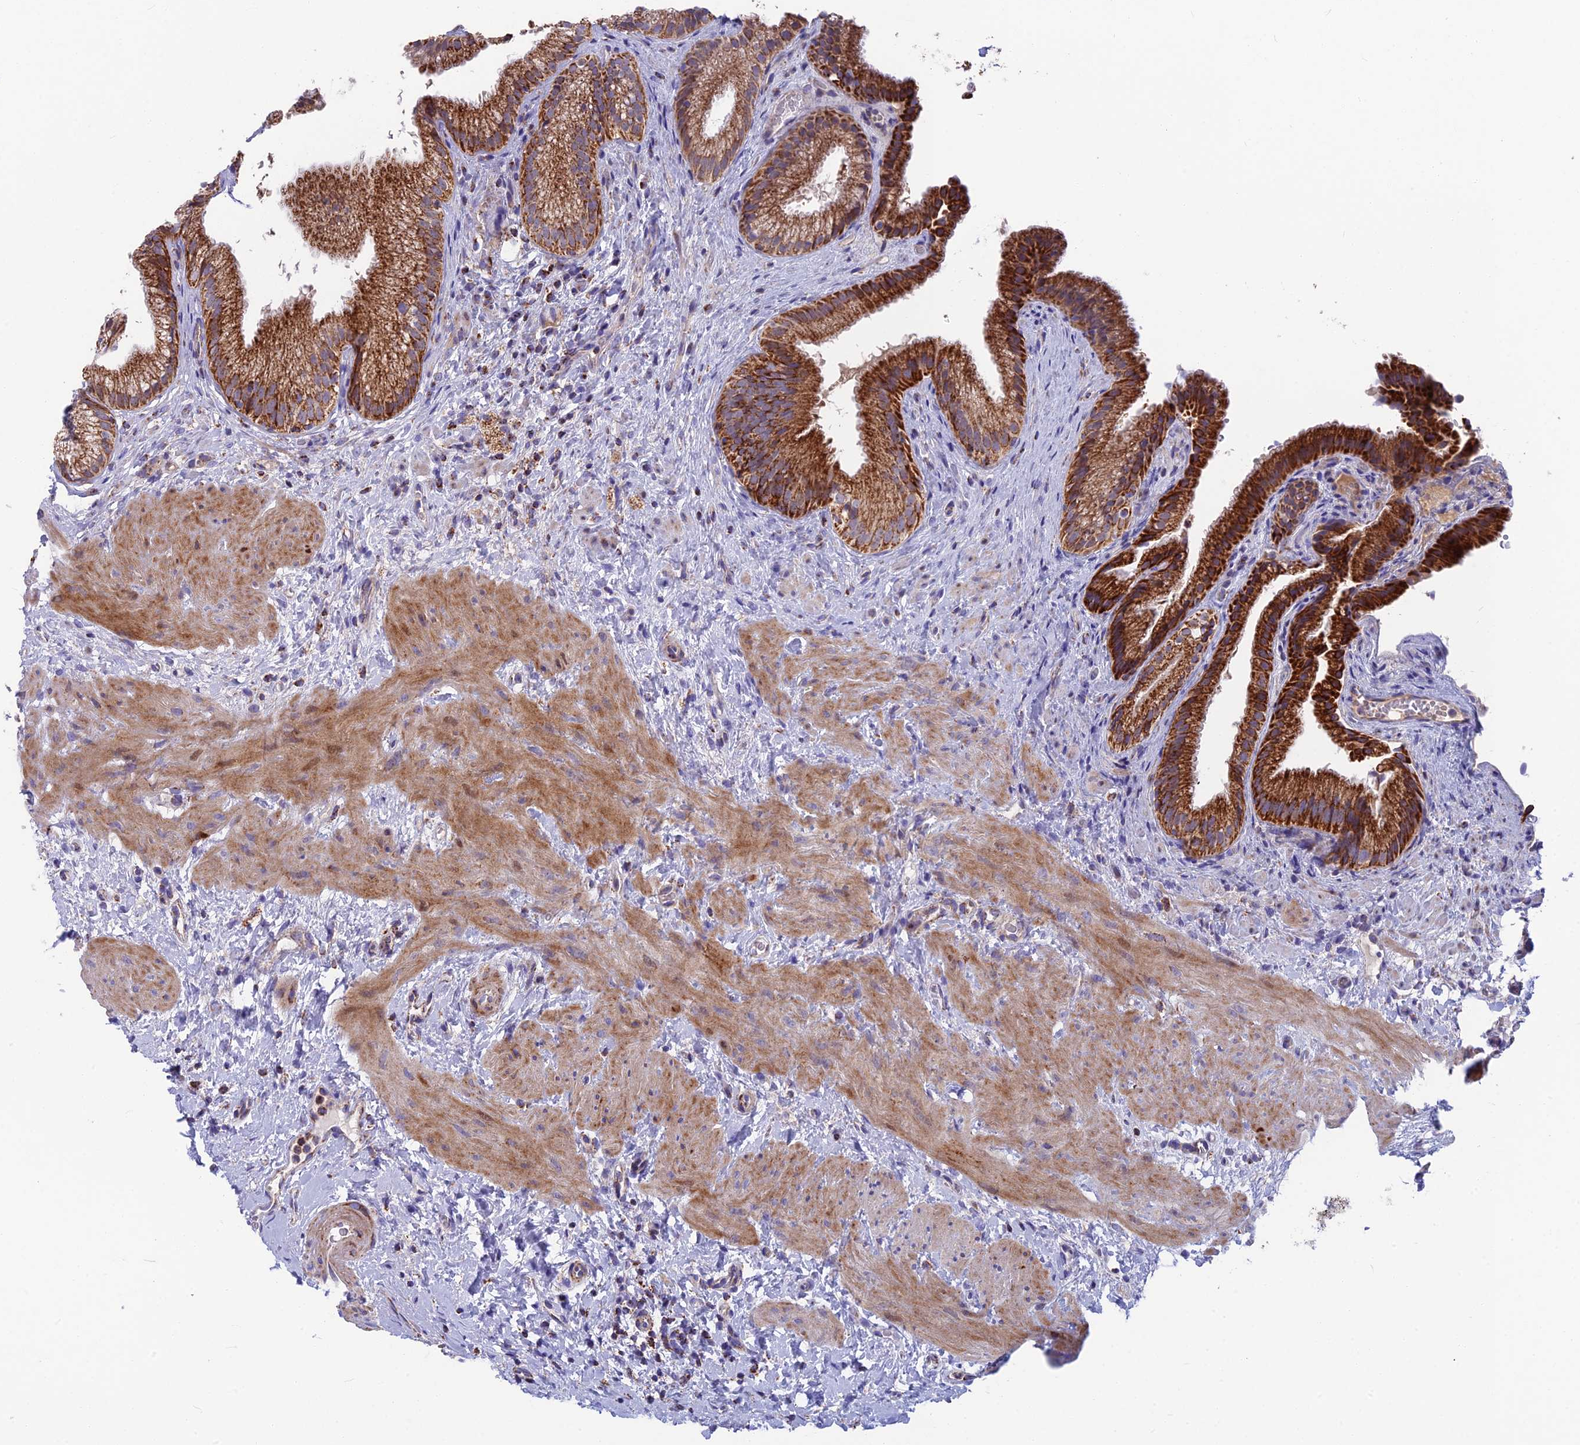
{"staining": {"intensity": "strong", "quantity": ">75%", "location": "cytoplasmic/membranous"}, "tissue": "gallbladder", "cell_type": "Glandular cells", "image_type": "normal", "snomed": [{"axis": "morphology", "description": "Normal tissue, NOS"}, {"axis": "topography", "description": "Gallbladder"}], "caption": "Brown immunohistochemical staining in unremarkable human gallbladder shows strong cytoplasmic/membranous positivity in about >75% of glandular cells.", "gene": "CS", "patient": {"sex": "female", "age": 64}}